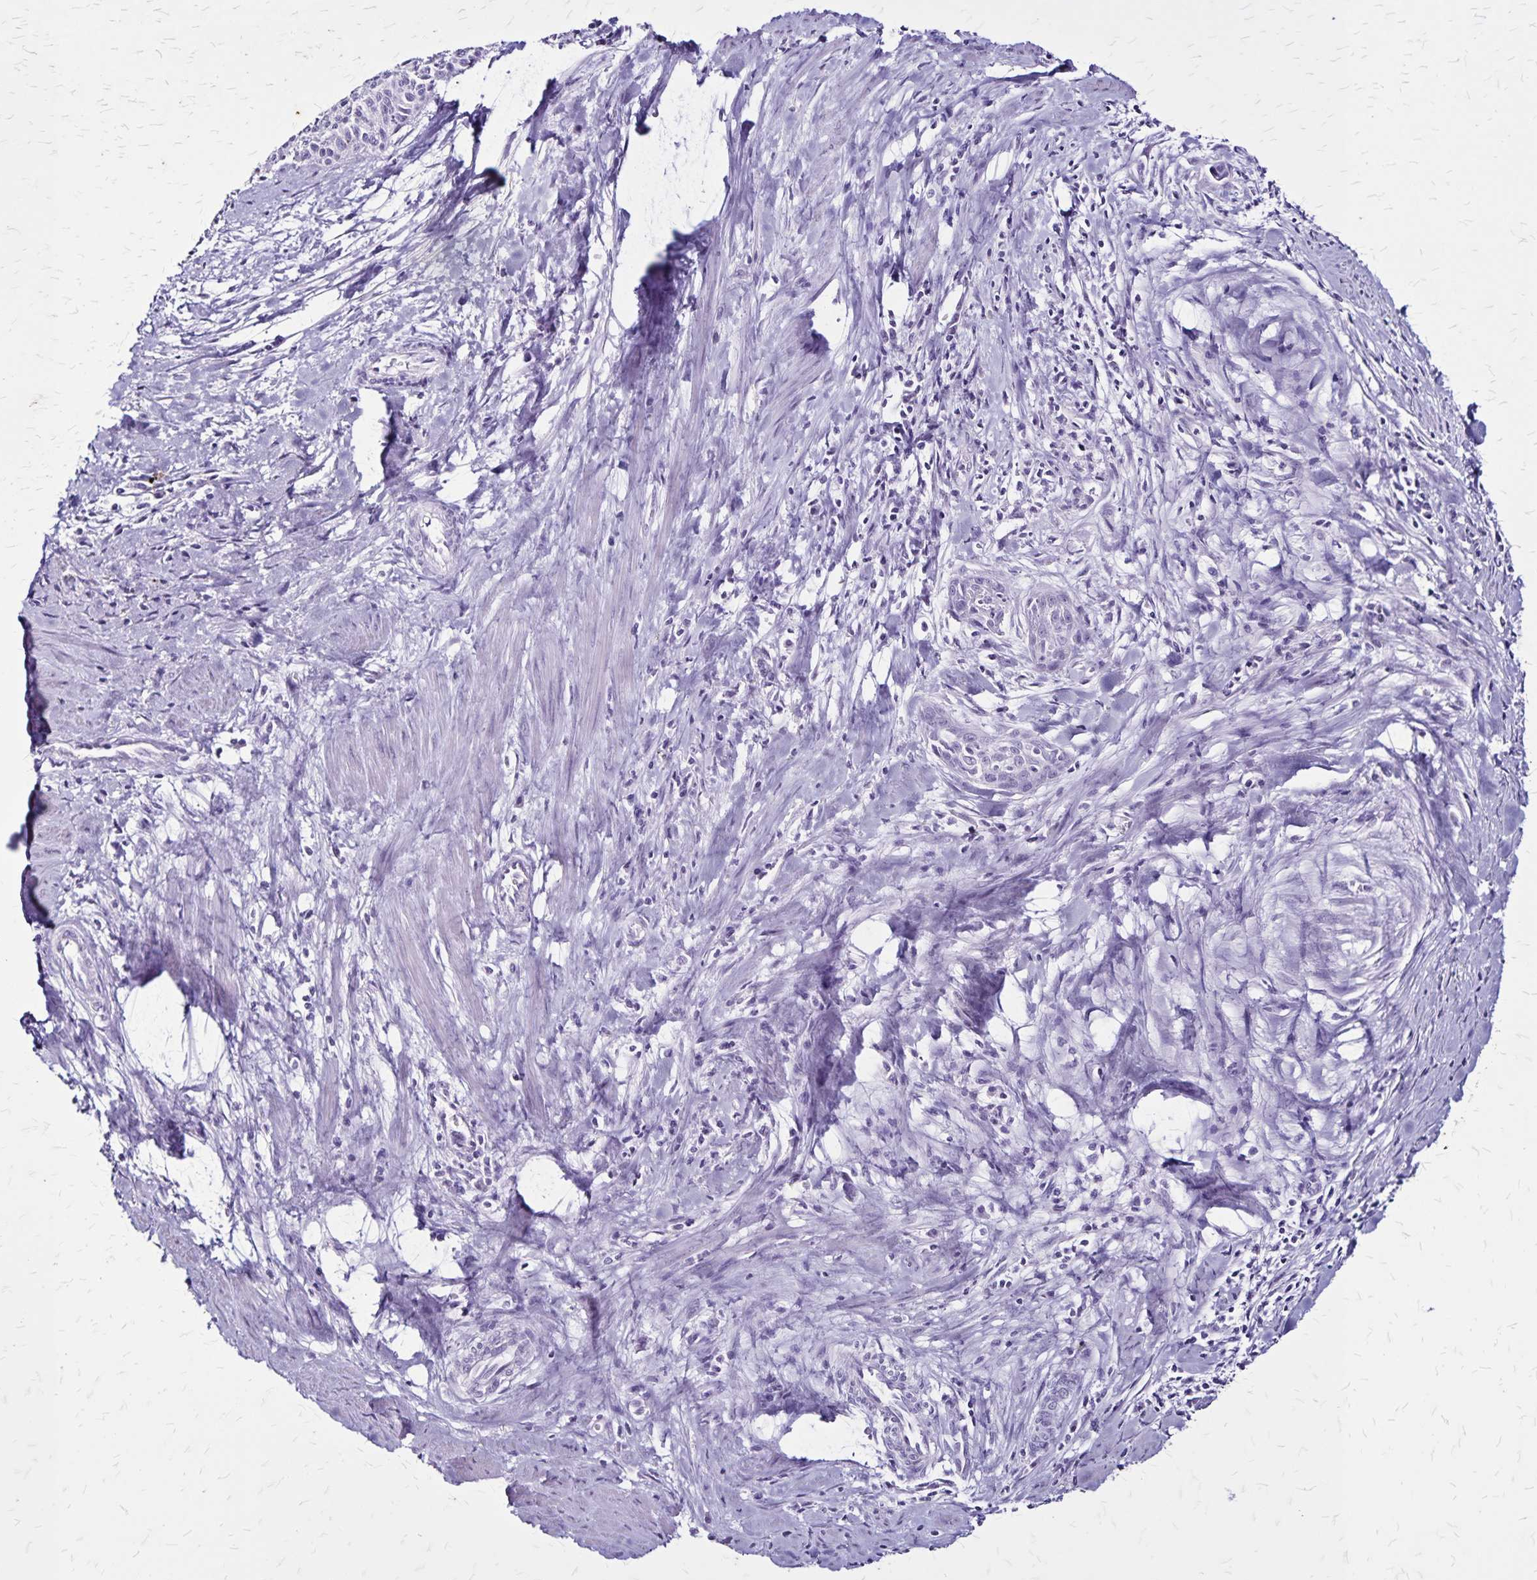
{"staining": {"intensity": "negative", "quantity": "none", "location": "none"}, "tissue": "cervical cancer", "cell_type": "Tumor cells", "image_type": "cancer", "snomed": [{"axis": "morphology", "description": "Squamous cell carcinoma, NOS"}, {"axis": "topography", "description": "Cervix"}], "caption": "Immunohistochemistry (IHC) histopathology image of cervical squamous cell carcinoma stained for a protein (brown), which exhibits no positivity in tumor cells. (DAB immunohistochemistry visualized using brightfield microscopy, high magnification).", "gene": "KRT2", "patient": {"sex": "female", "age": 55}}